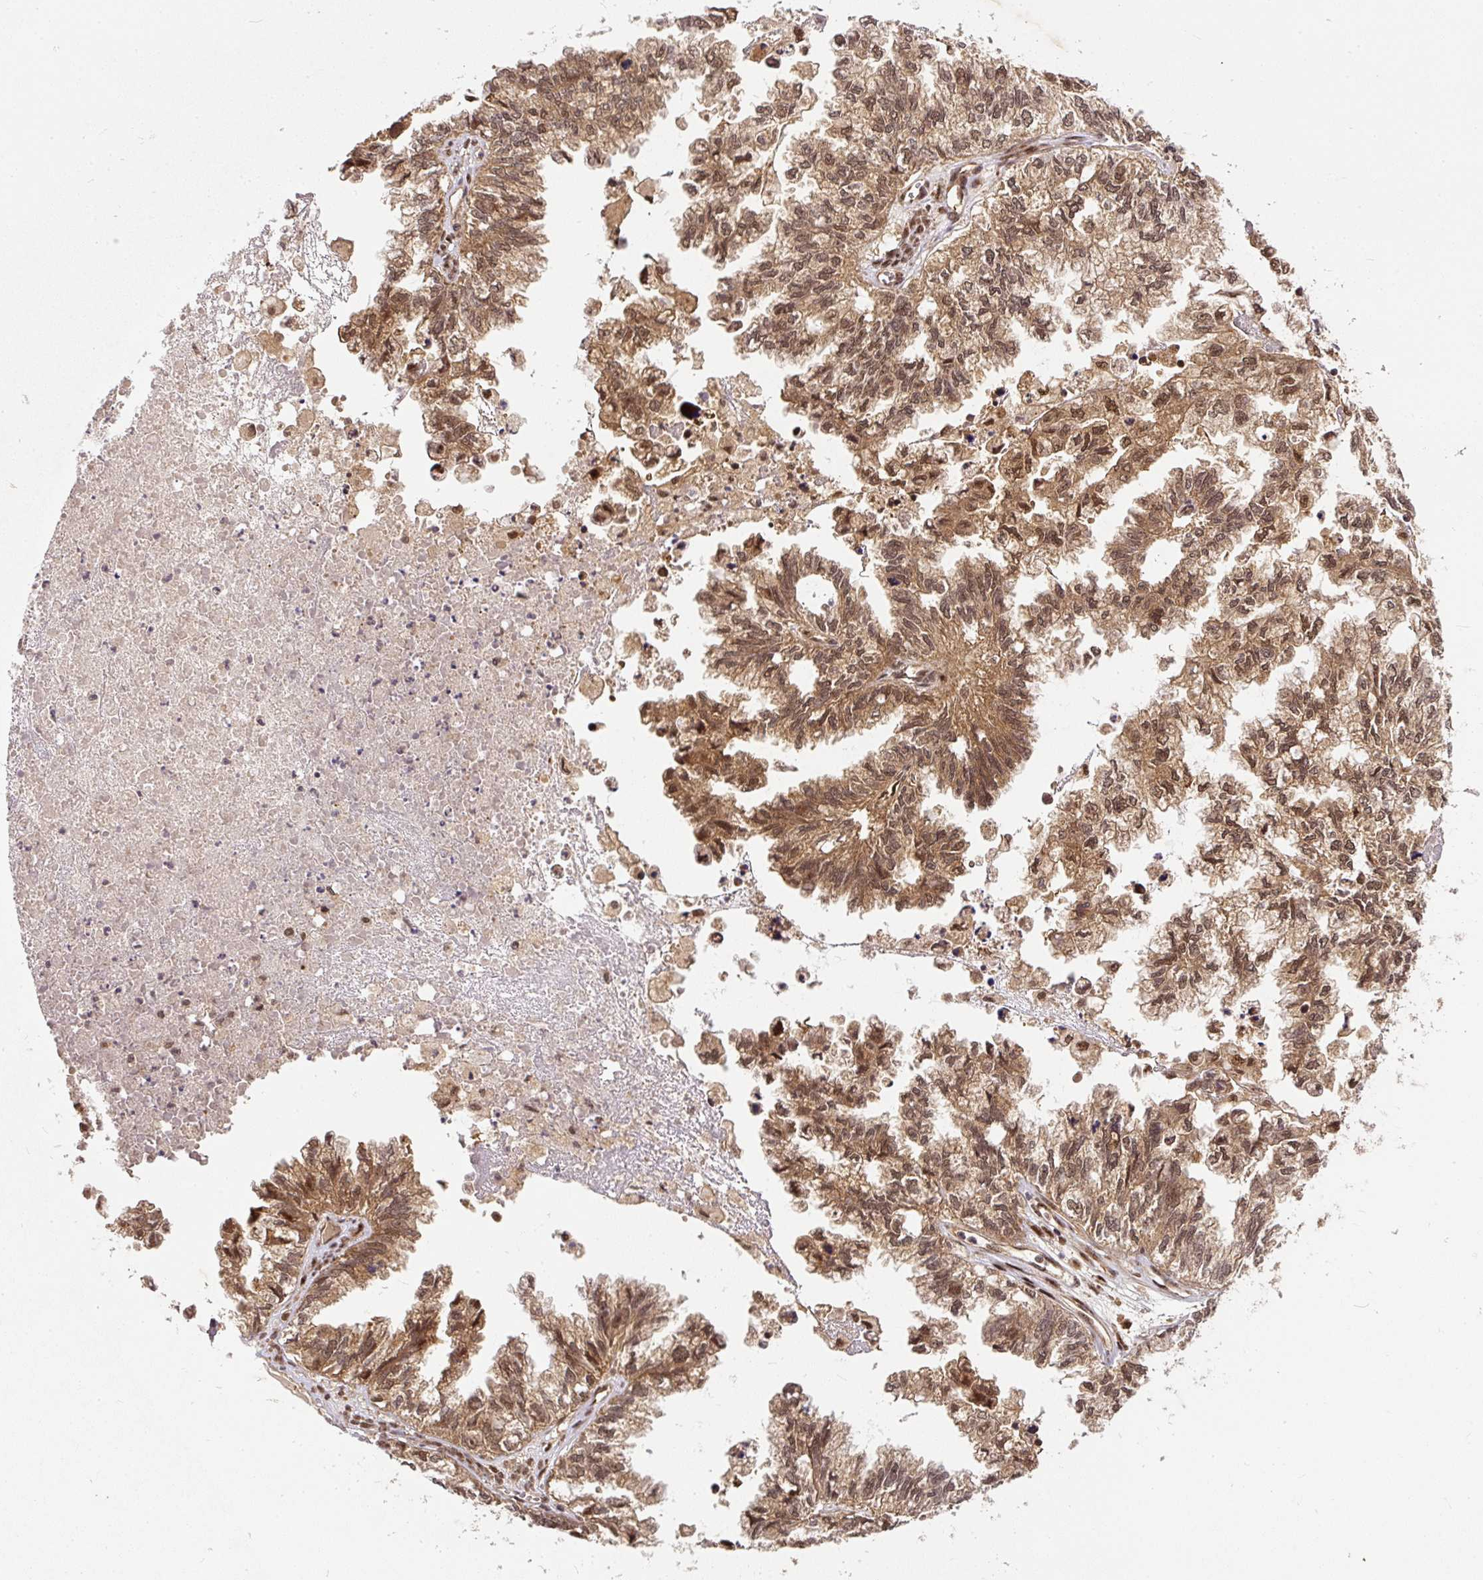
{"staining": {"intensity": "moderate", "quantity": ">75%", "location": "cytoplasmic/membranous,nuclear"}, "tissue": "ovarian cancer", "cell_type": "Tumor cells", "image_type": "cancer", "snomed": [{"axis": "morphology", "description": "Cystadenocarcinoma, mucinous, NOS"}, {"axis": "topography", "description": "Ovary"}], "caption": "Ovarian cancer (mucinous cystadenocarcinoma) stained with DAB IHC reveals medium levels of moderate cytoplasmic/membranous and nuclear staining in about >75% of tumor cells. The protein is stained brown, and the nuclei are stained in blue (DAB IHC with brightfield microscopy, high magnification).", "gene": "PSMD1", "patient": {"sex": "female", "age": 72}}